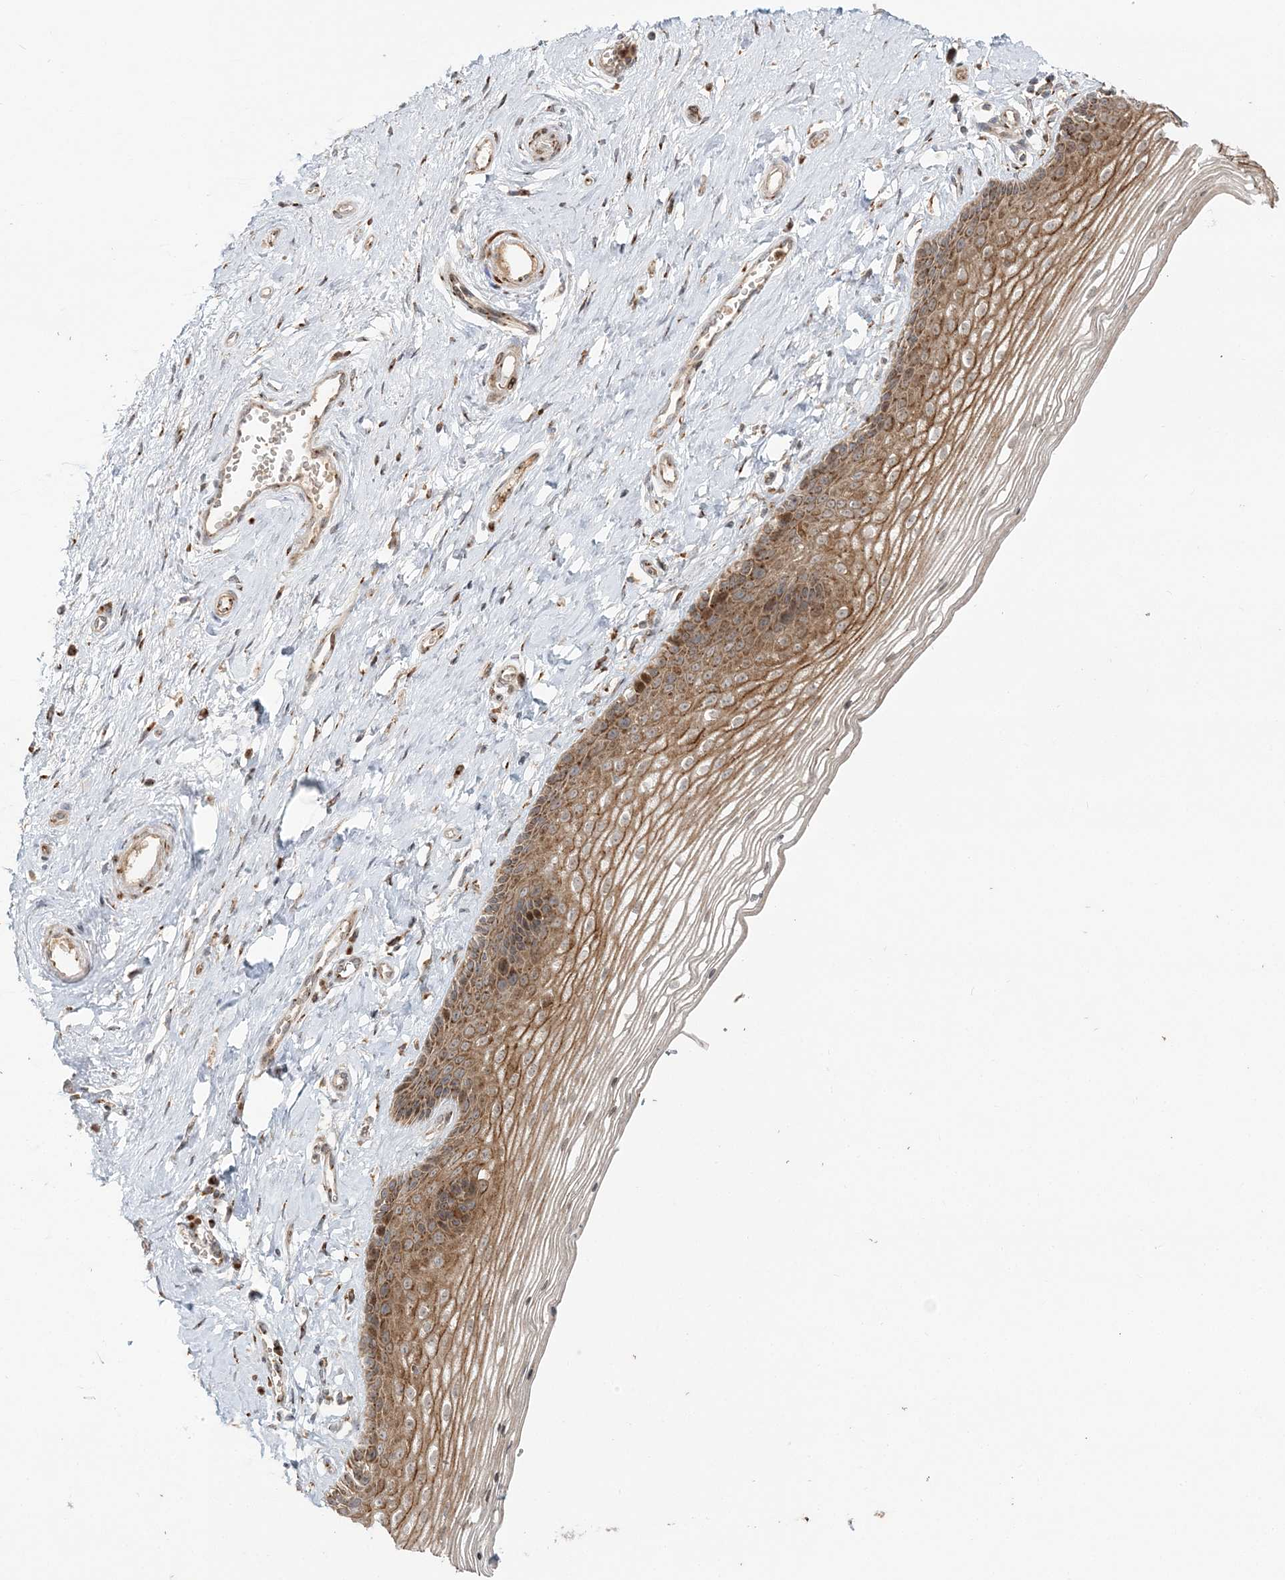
{"staining": {"intensity": "moderate", "quantity": ">75%", "location": "cytoplasmic/membranous"}, "tissue": "vagina", "cell_type": "Squamous epithelial cells", "image_type": "normal", "snomed": [{"axis": "morphology", "description": "Normal tissue, NOS"}, {"axis": "topography", "description": "Vagina"}], "caption": "Immunohistochemical staining of unremarkable human vagina shows moderate cytoplasmic/membranous protein positivity in approximately >75% of squamous epithelial cells.", "gene": "ABCC3", "patient": {"sex": "female", "age": 46}}